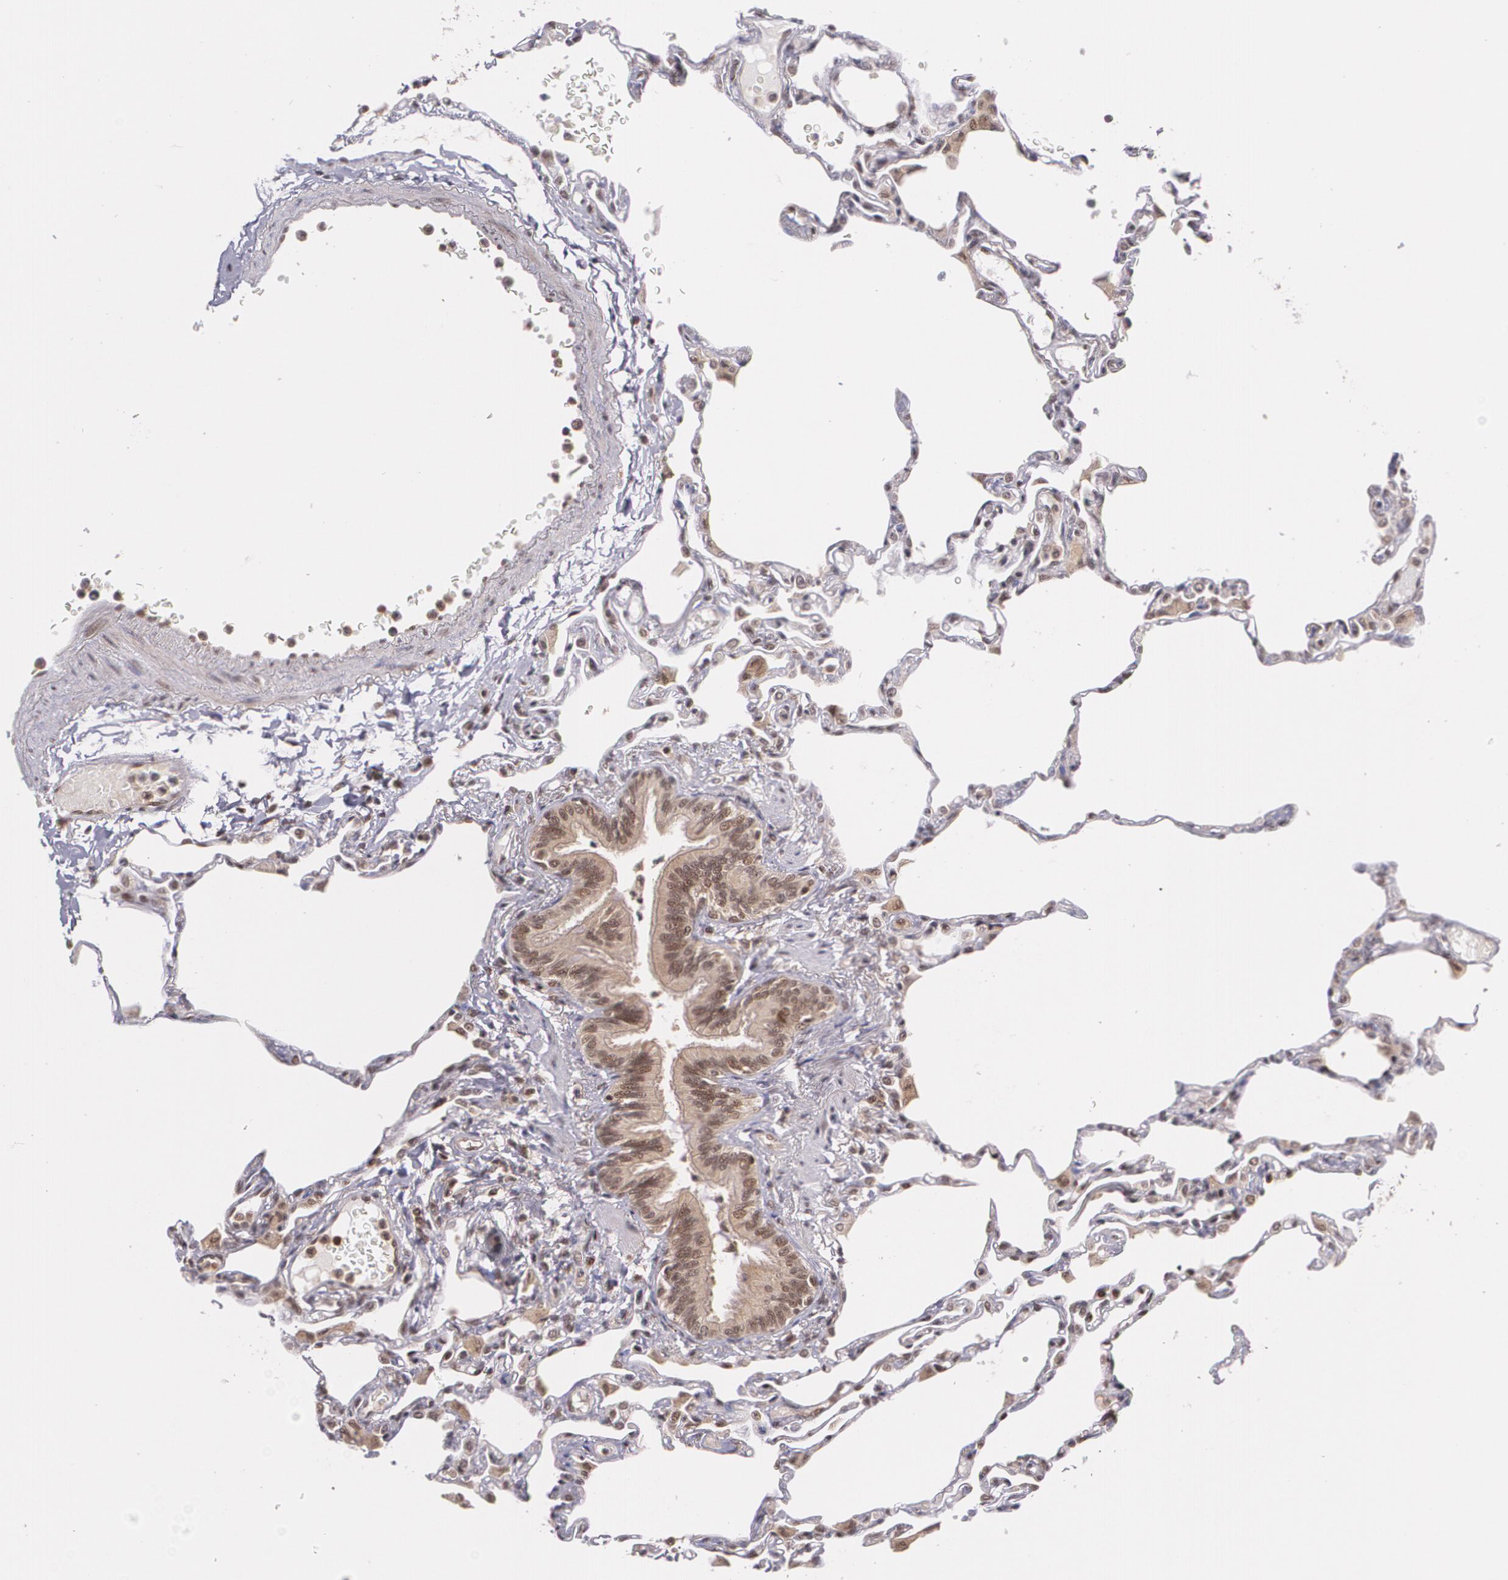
{"staining": {"intensity": "weak", "quantity": "<25%", "location": "nuclear"}, "tissue": "lung", "cell_type": "Alveolar cells", "image_type": "normal", "snomed": [{"axis": "morphology", "description": "Normal tissue, NOS"}, {"axis": "topography", "description": "Lung"}], "caption": "The micrograph demonstrates no significant staining in alveolar cells of lung. (DAB IHC with hematoxylin counter stain).", "gene": "CUL2", "patient": {"sex": "female", "age": 49}}